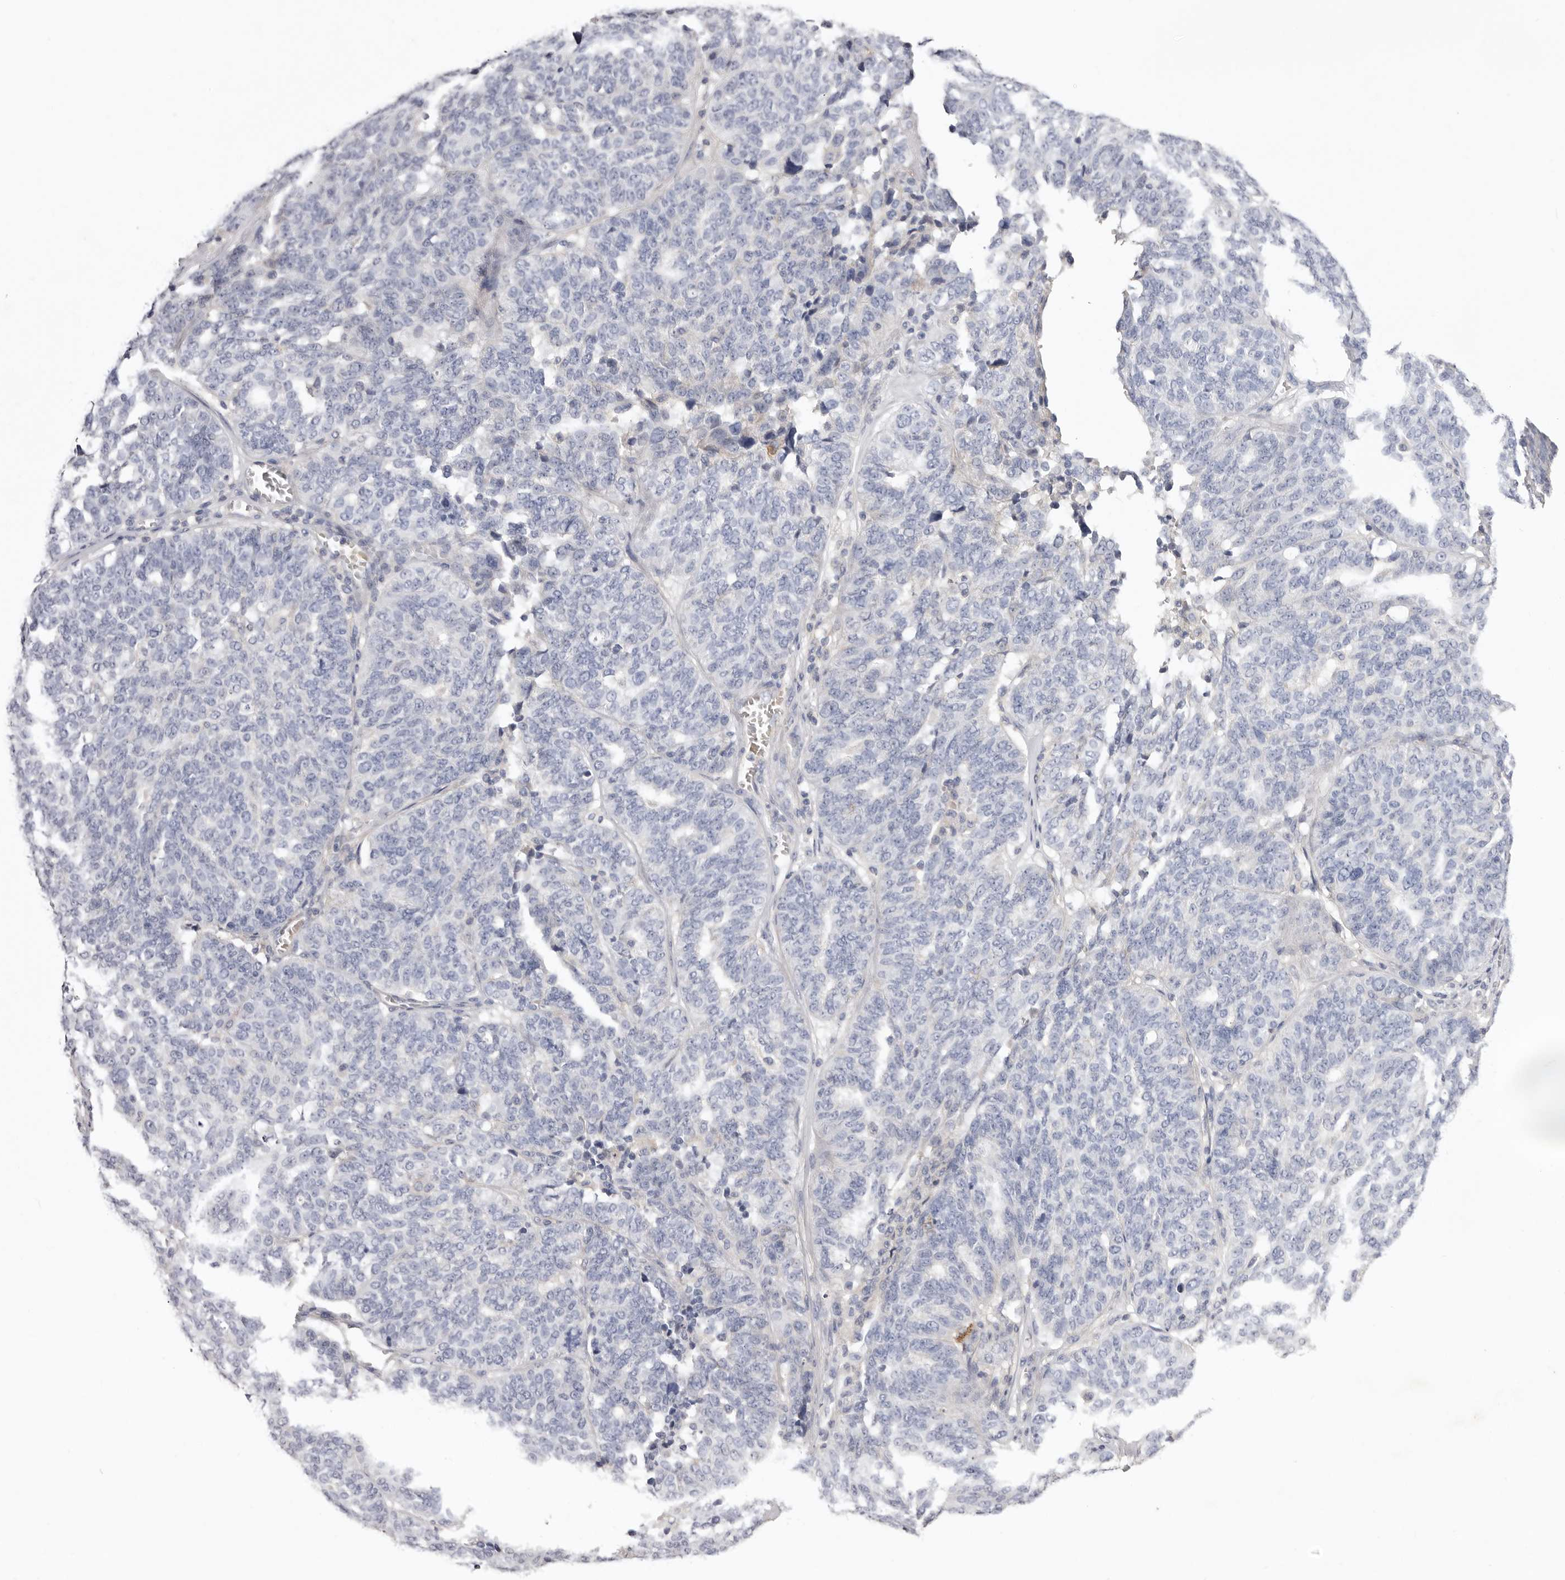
{"staining": {"intensity": "negative", "quantity": "none", "location": "none"}, "tissue": "ovarian cancer", "cell_type": "Tumor cells", "image_type": "cancer", "snomed": [{"axis": "morphology", "description": "Cystadenocarcinoma, serous, NOS"}, {"axis": "topography", "description": "Ovary"}], "caption": "High magnification brightfield microscopy of serous cystadenocarcinoma (ovarian) stained with DAB (brown) and counterstained with hematoxylin (blue): tumor cells show no significant positivity.", "gene": "S1PR5", "patient": {"sex": "female", "age": 59}}